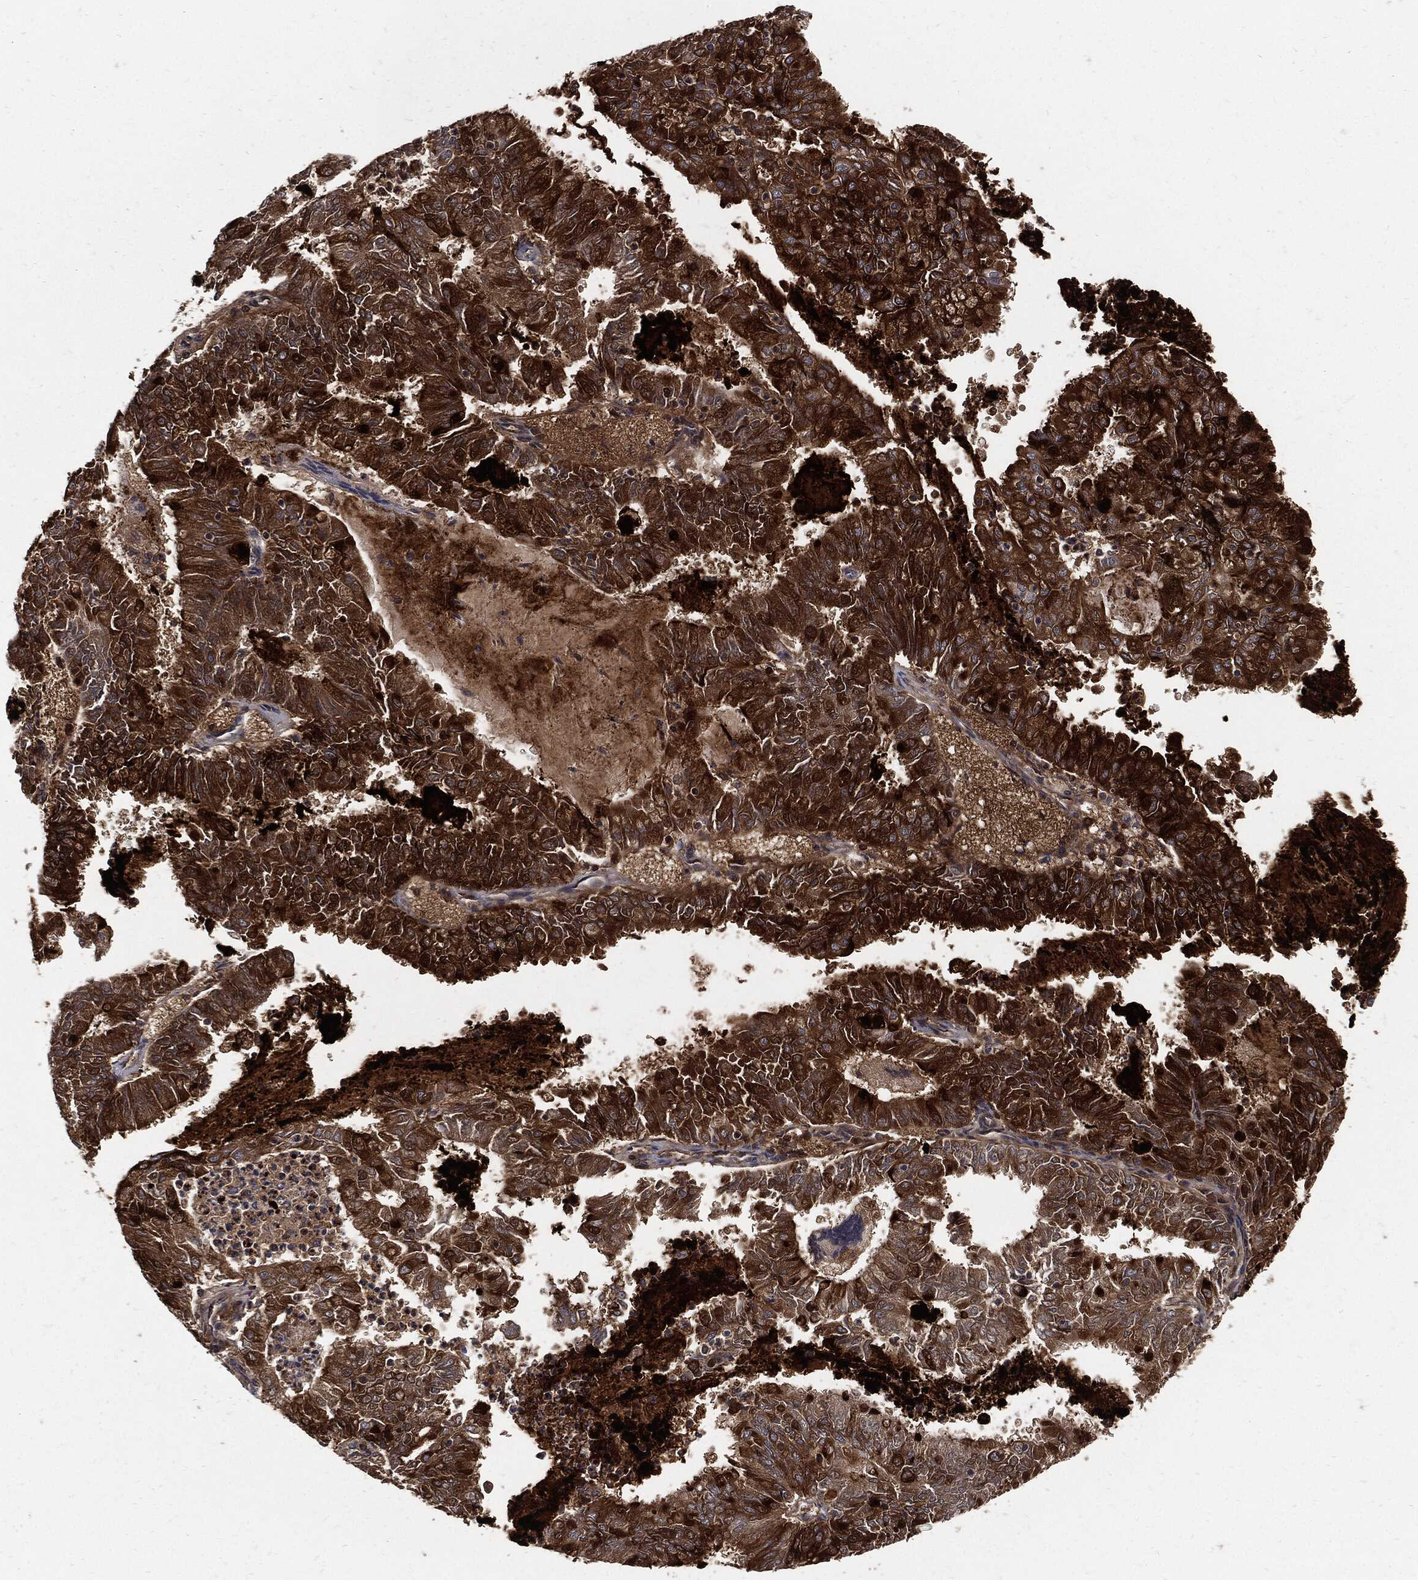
{"staining": {"intensity": "strong", "quantity": "25%-75%", "location": "cytoplasmic/membranous"}, "tissue": "endometrial cancer", "cell_type": "Tumor cells", "image_type": "cancer", "snomed": [{"axis": "morphology", "description": "Adenocarcinoma, NOS"}, {"axis": "topography", "description": "Endometrium"}], "caption": "The micrograph demonstrates a brown stain indicating the presence of a protein in the cytoplasmic/membranous of tumor cells in endometrial cancer (adenocarcinoma). (DAB (3,3'-diaminobenzidine) IHC with brightfield microscopy, high magnification).", "gene": "CLU", "patient": {"sex": "female", "age": 57}}